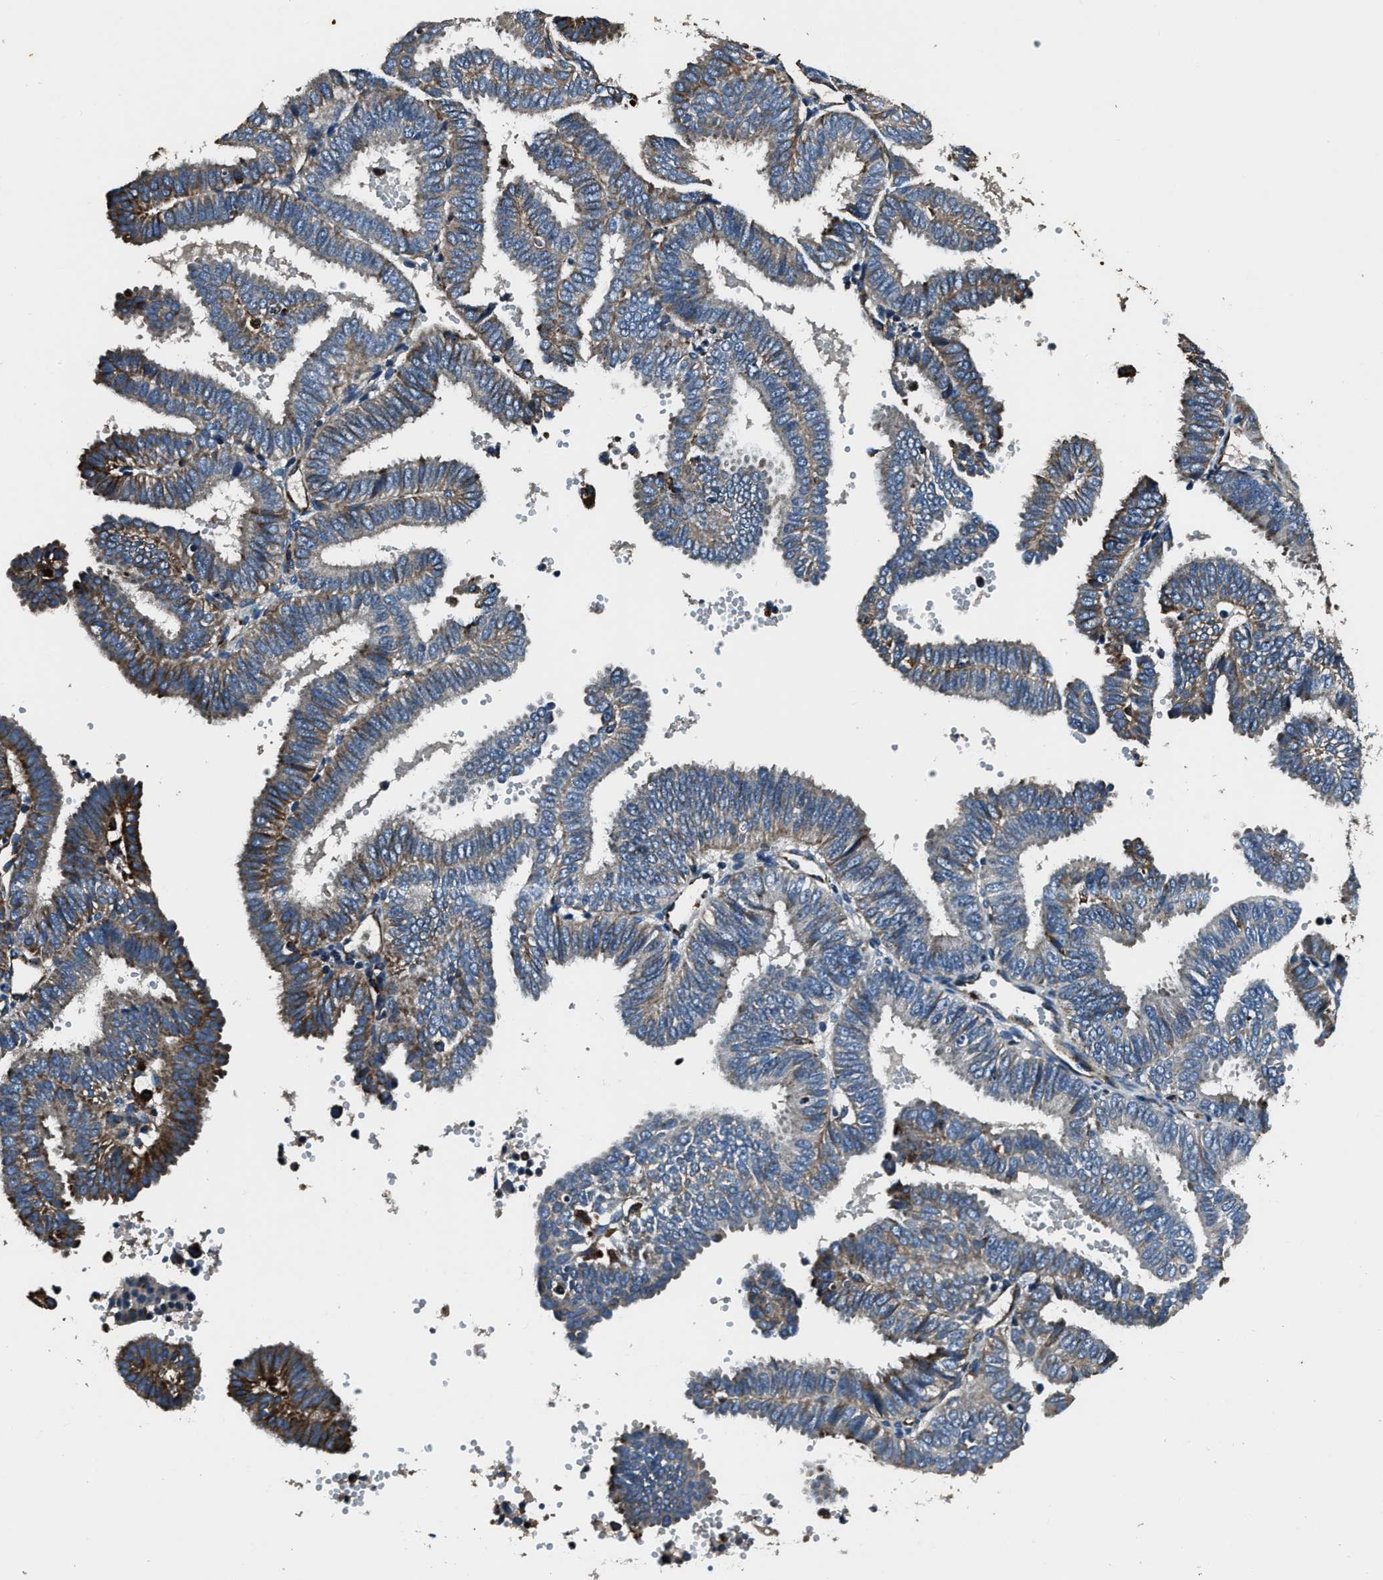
{"staining": {"intensity": "moderate", "quantity": "<25%", "location": "cytoplasmic/membranous"}, "tissue": "endometrial cancer", "cell_type": "Tumor cells", "image_type": "cancer", "snomed": [{"axis": "morphology", "description": "Adenocarcinoma, NOS"}, {"axis": "topography", "description": "Endometrium"}], "caption": "Tumor cells exhibit low levels of moderate cytoplasmic/membranous positivity in approximately <25% of cells in endometrial cancer.", "gene": "OGDH", "patient": {"sex": "female", "age": 58}}